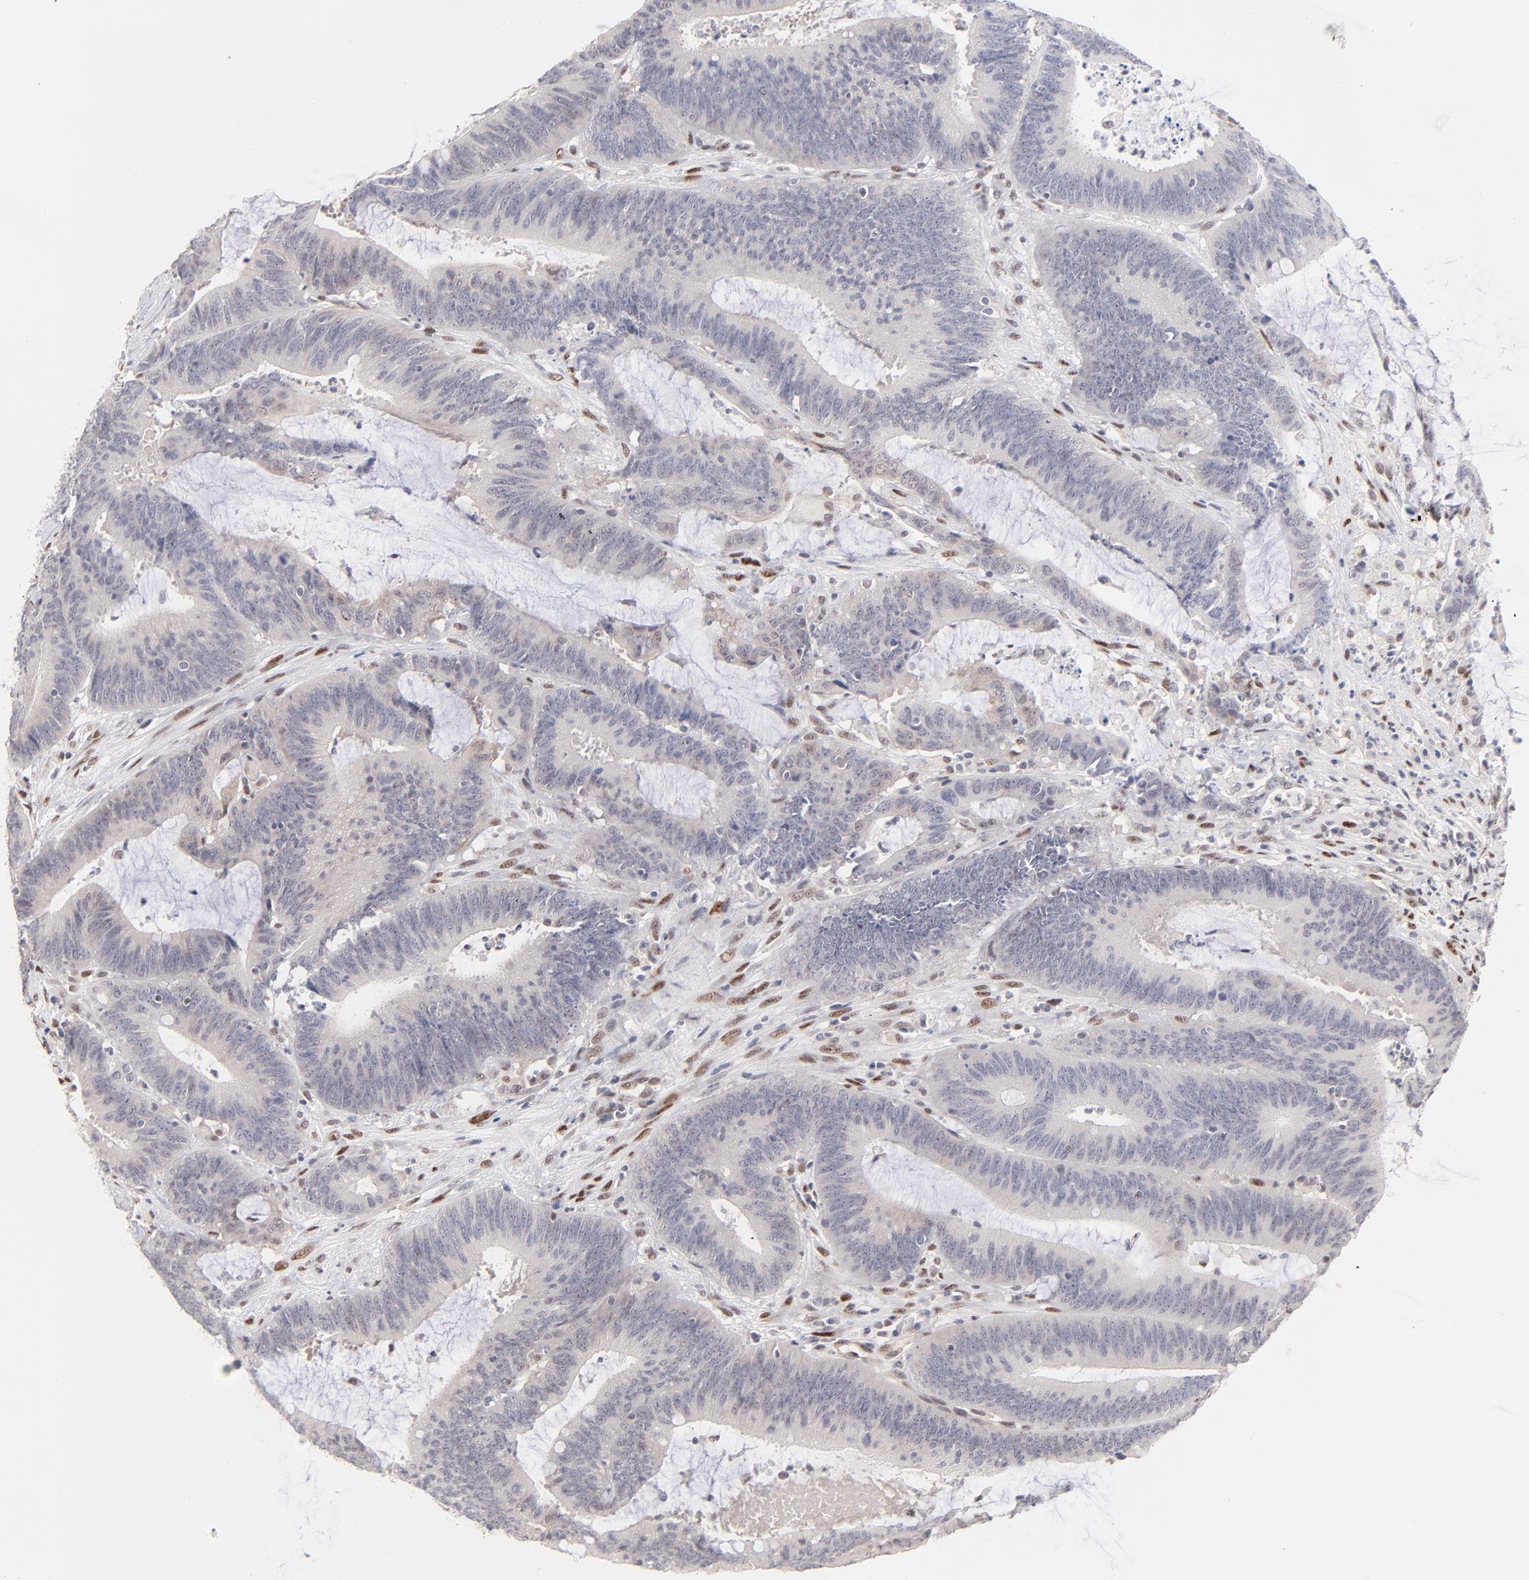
{"staining": {"intensity": "negative", "quantity": "none", "location": "none"}, "tissue": "colorectal cancer", "cell_type": "Tumor cells", "image_type": "cancer", "snomed": [{"axis": "morphology", "description": "Adenocarcinoma, NOS"}, {"axis": "topography", "description": "Rectum"}], "caption": "The immunohistochemistry micrograph has no significant expression in tumor cells of colorectal cancer (adenocarcinoma) tissue. Brightfield microscopy of immunohistochemistry (IHC) stained with DAB (brown) and hematoxylin (blue), captured at high magnification.", "gene": "STAT3", "patient": {"sex": "female", "age": 66}}